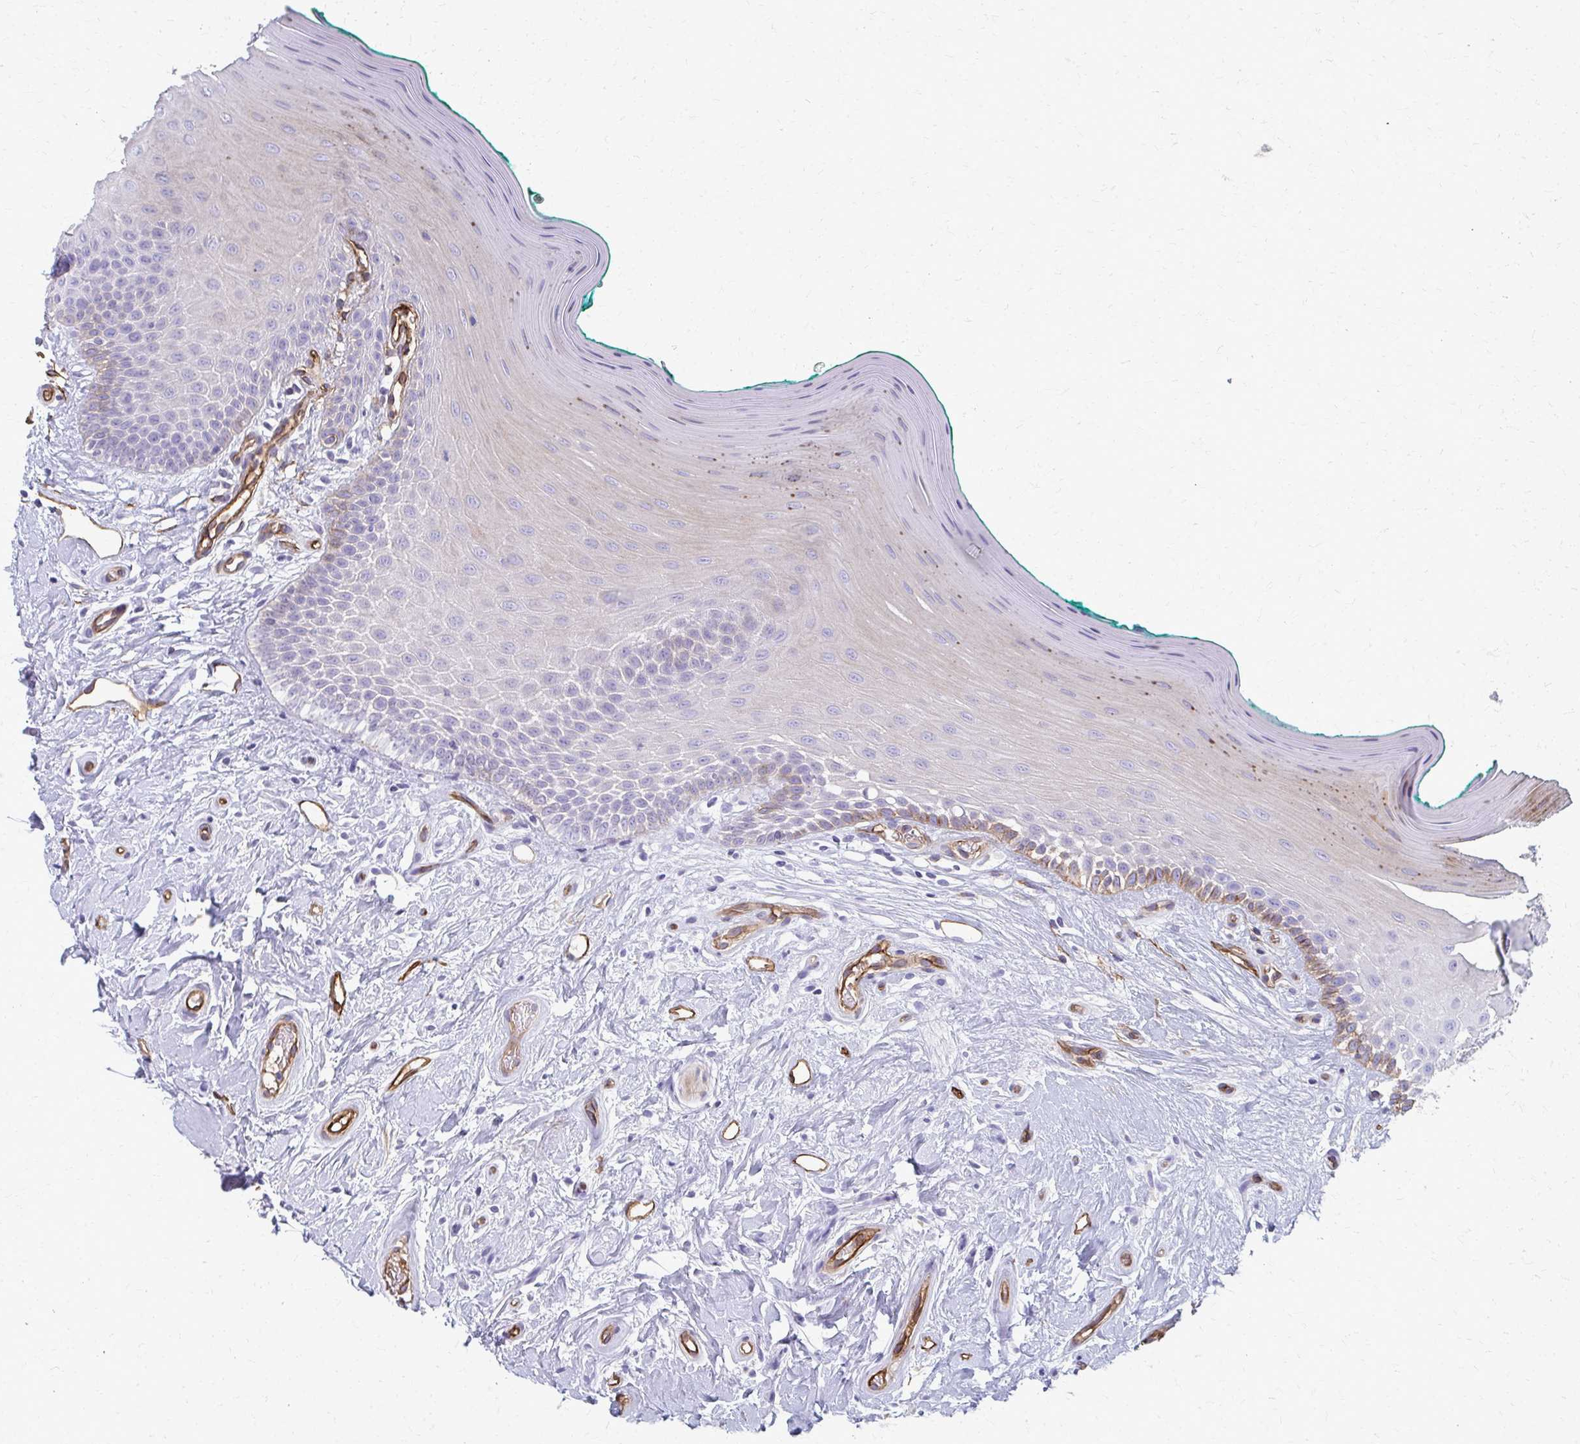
{"staining": {"intensity": "moderate", "quantity": "<25%", "location": "cytoplasmic/membranous"}, "tissue": "oral mucosa", "cell_type": "Squamous epithelial cells", "image_type": "normal", "snomed": [{"axis": "morphology", "description": "Normal tissue, NOS"}, {"axis": "topography", "description": "Oral tissue"}], "caption": "The photomicrograph exhibits staining of normal oral mucosa, revealing moderate cytoplasmic/membranous protein positivity (brown color) within squamous epithelial cells. The protein is stained brown, and the nuclei are stained in blue (DAB IHC with brightfield microscopy, high magnification).", "gene": "ADIPOQ", "patient": {"sex": "female", "age": 40}}